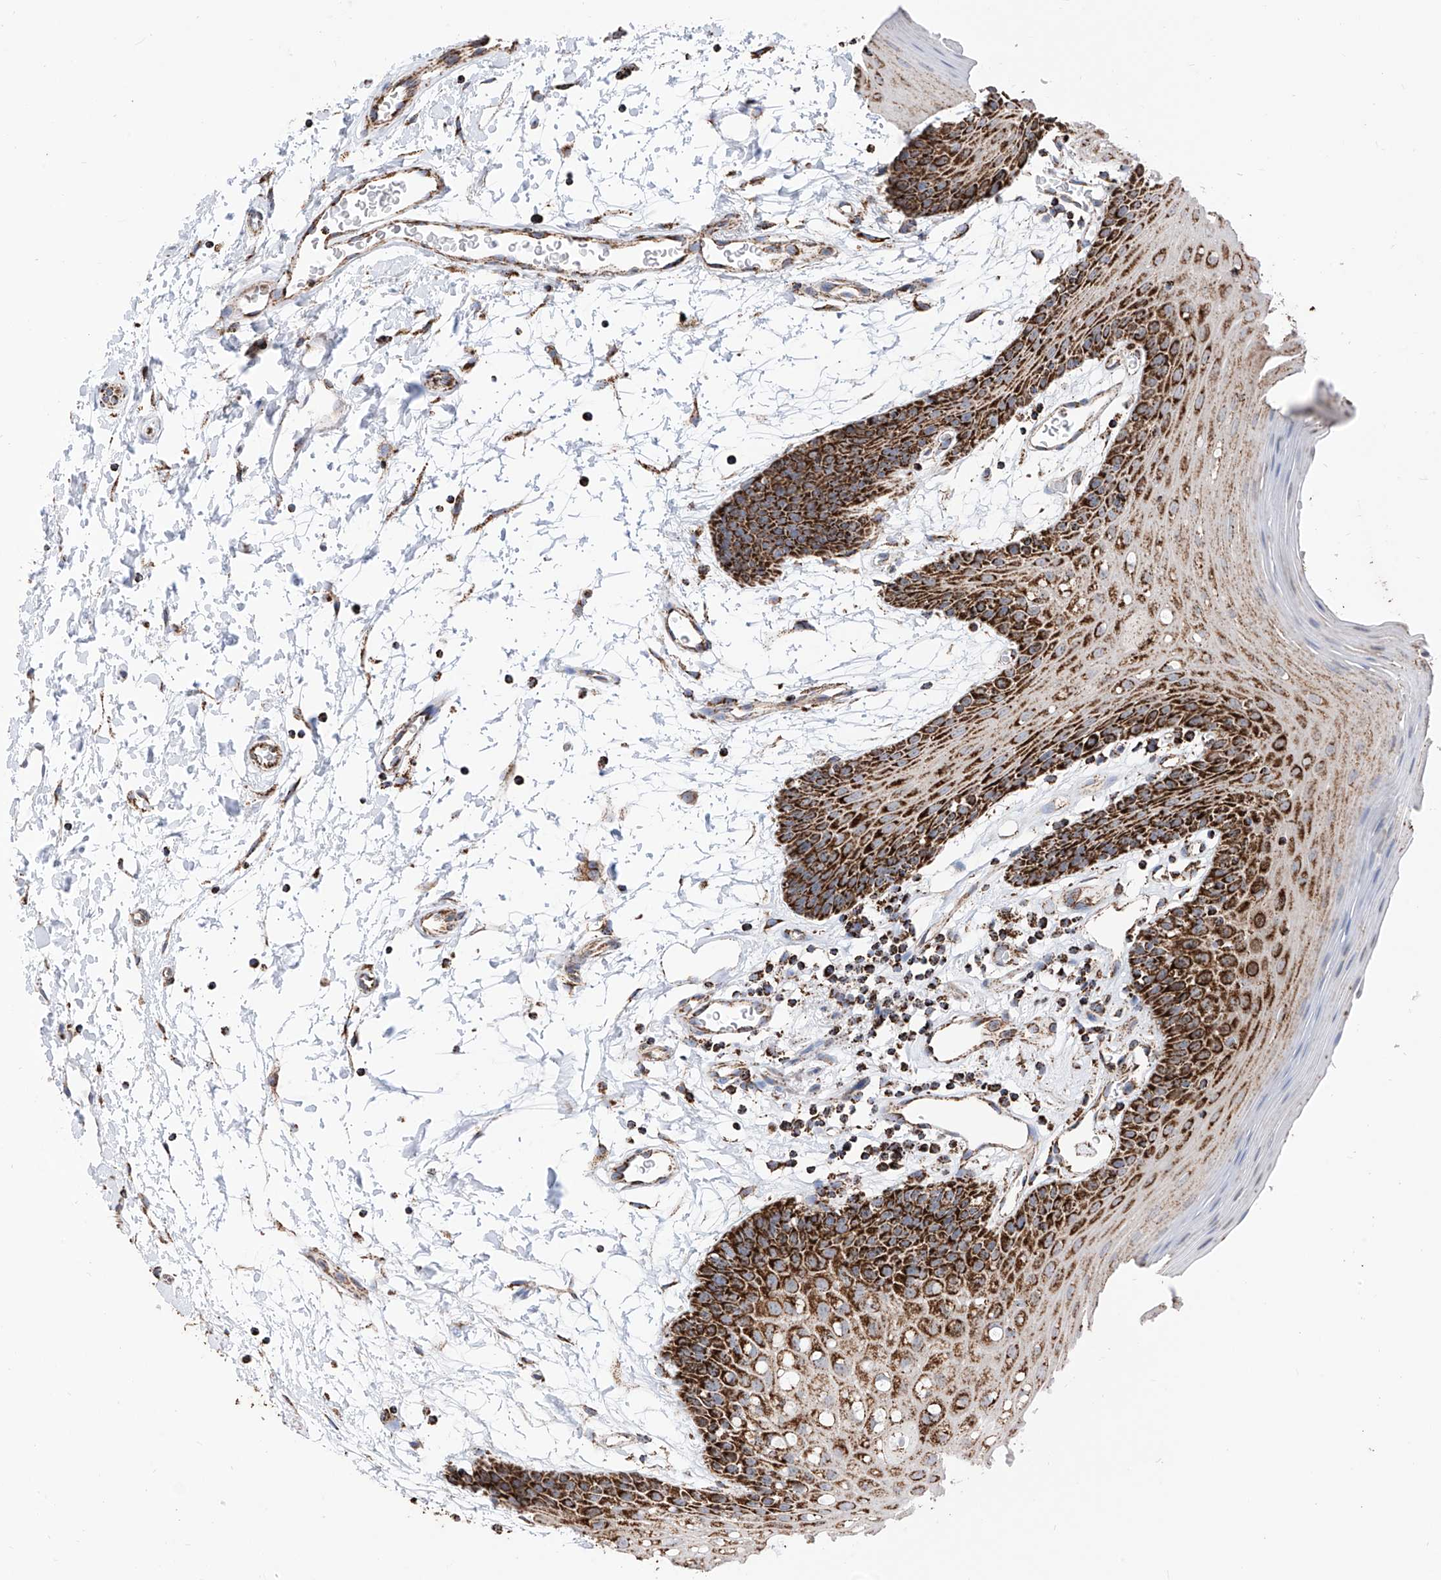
{"staining": {"intensity": "strong", "quantity": ">75%", "location": "cytoplasmic/membranous"}, "tissue": "oral mucosa", "cell_type": "Squamous epithelial cells", "image_type": "normal", "snomed": [{"axis": "morphology", "description": "Normal tissue, NOS"}, {"axis": "topography", "description": "Skeletal muscle"}, {"axis": "topography", "description": "Oral tissue"}, {"axis": "topography", "description": "Salivary gland"}, {"axis": "topography", "description": "Peripheral nerve tissue"}], "caption": "Protein expression analysis of benign human oral mucosa reveals strong cytoplasmic/membranous staining in about >75% of squamous epithelial cells. (DAB = brown stain, brightfield microscopy at high magnification).", "gene": "COX5B", "patient": {"sex": "male", "age": 54}}